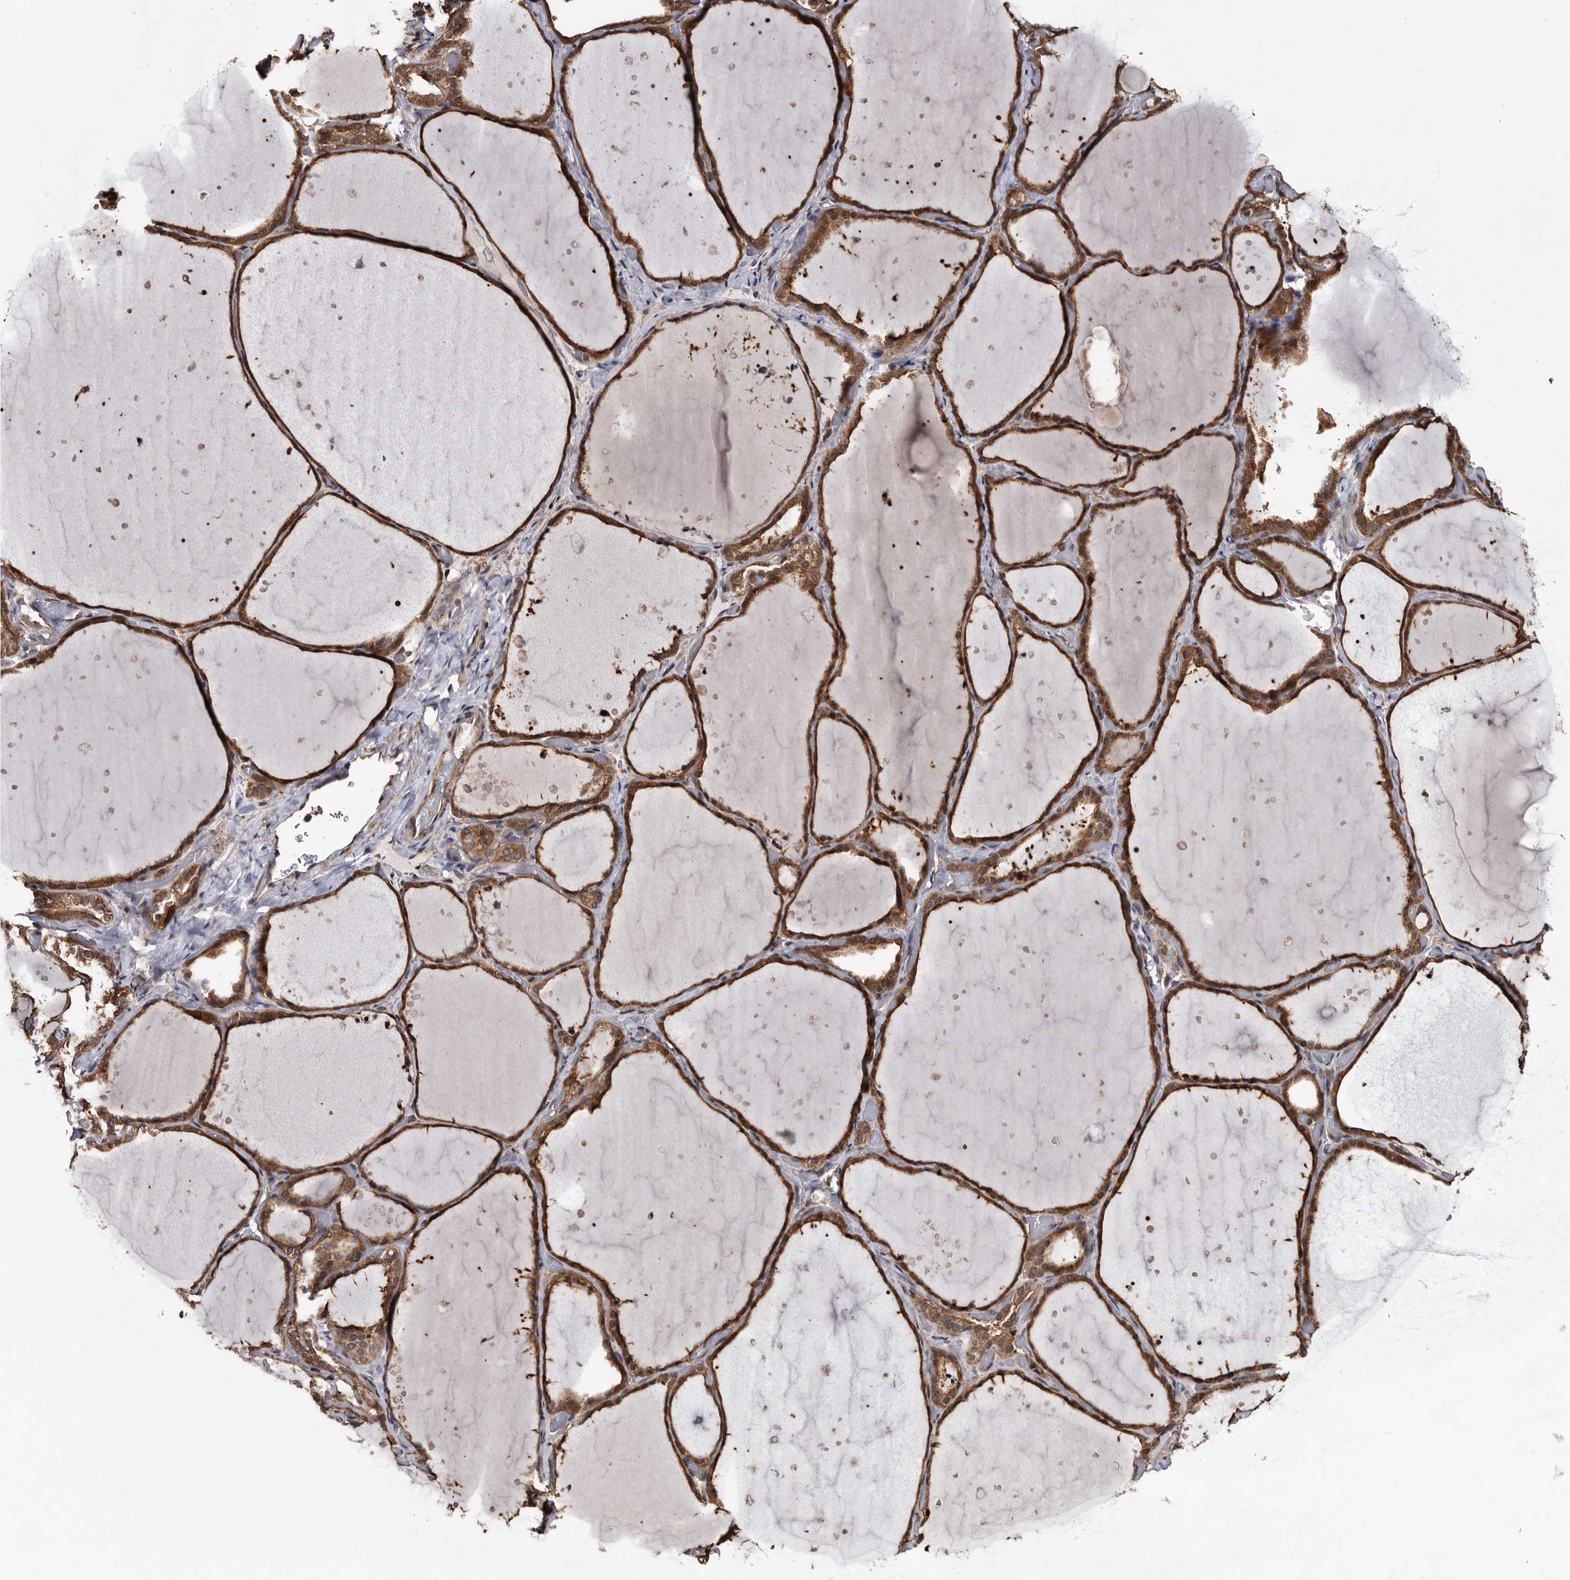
{"staining": {"intensity": "strong", "quantity": ">75%", "location": "cytoplasmic/membranous"}, "tissue": "thyroid gland", "cell_type": "Glandular cells", "image_type": "normal", "snomed": [{"axis": "morphology", "description": "Normal tissue, NOS"}, {"axis": "topography", "description": "Thyroid gland"}], "caption": "A brown stain labels strong cytoplasmic/membranous expression of a protein in glandular cells of unremarkable thyroid gland.", "gene": "TTI2", "patient": {"sex": "female", "age": 44}}